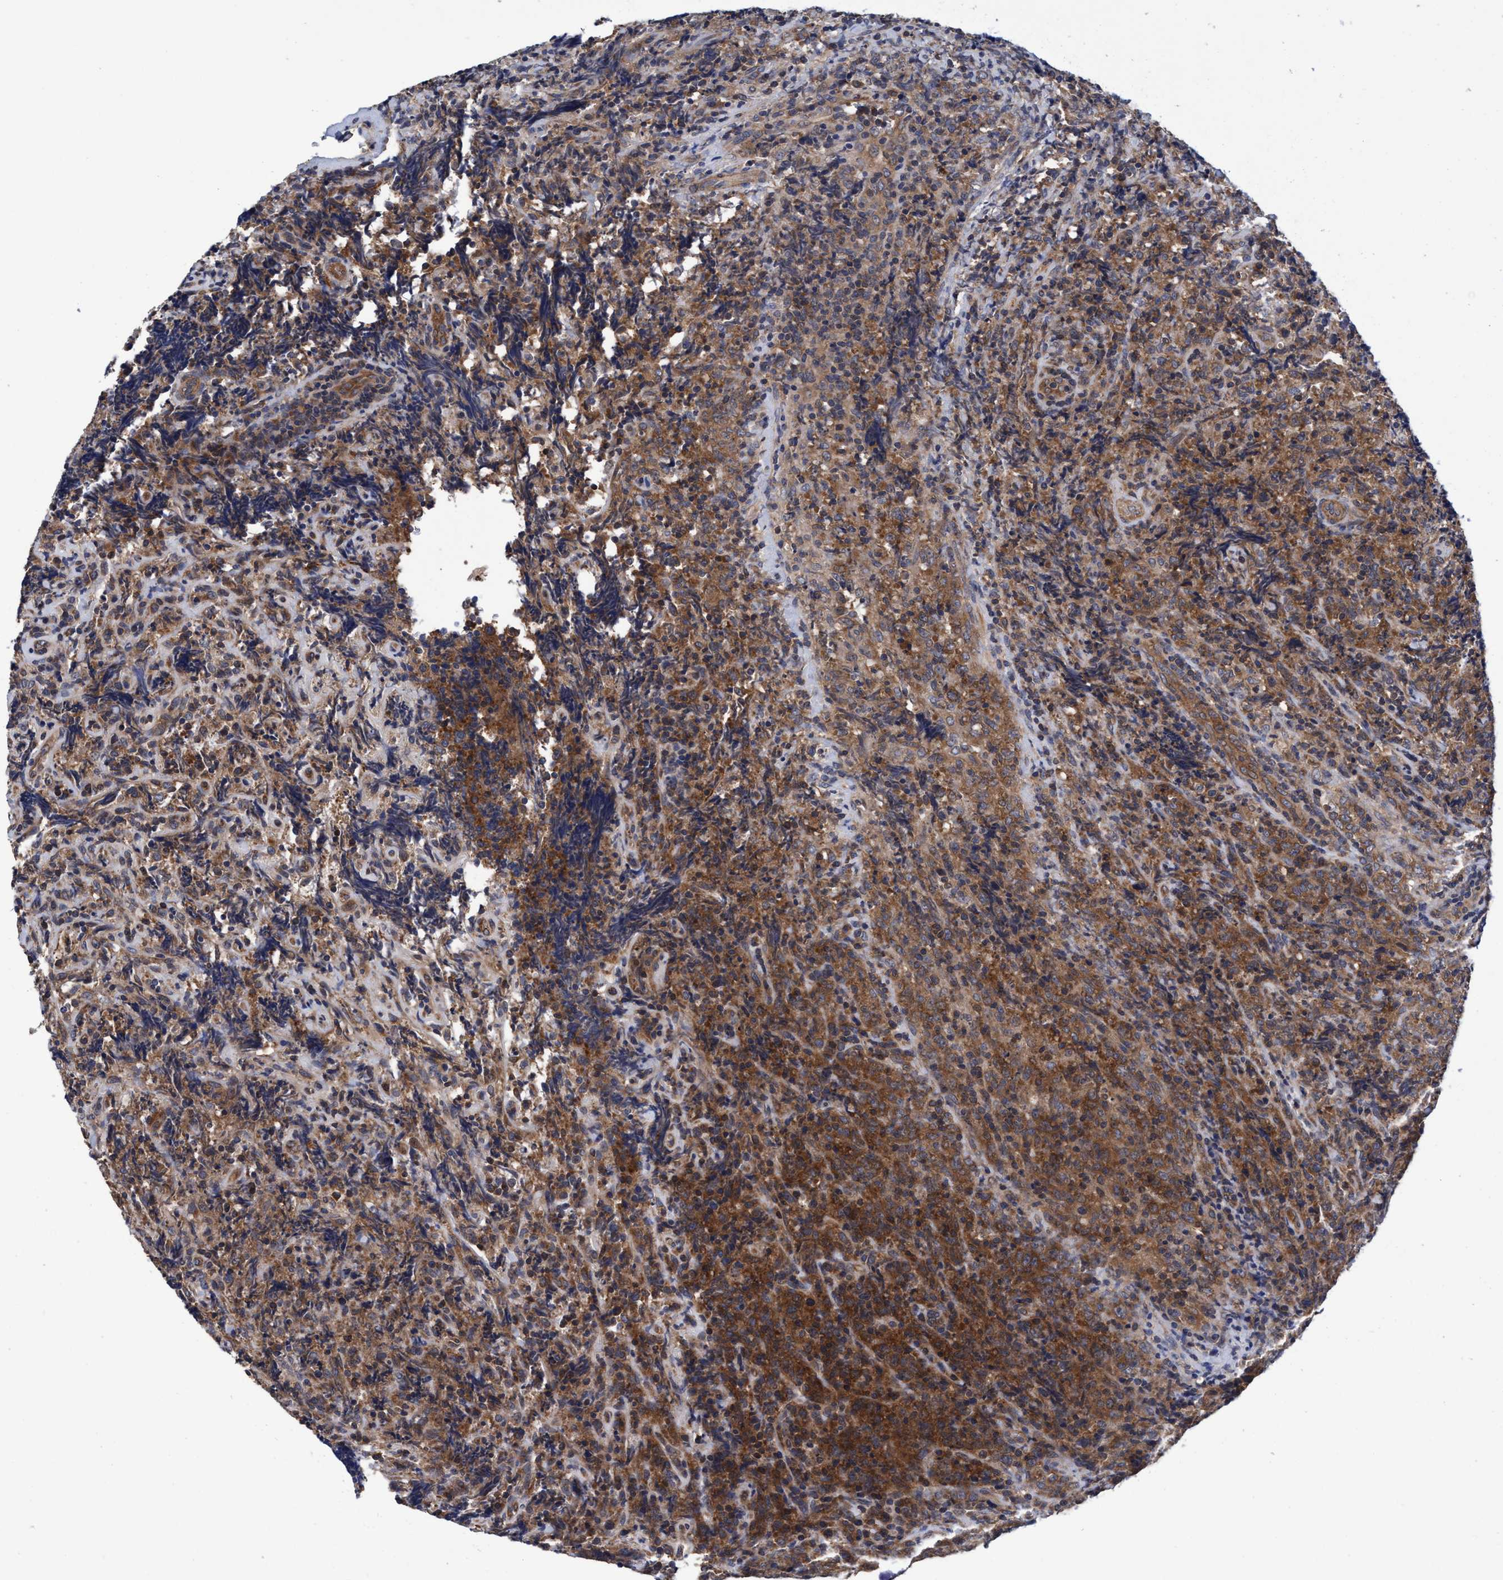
{"staining": {"intensity": "moderate", "quantity": ">75%", "location": "cytoplasmic/membranous"}, "tissue": "lymphoma", "cell_type": "Tumor cells", "image_type": "cancer", "snomed": [{"axis": "morphology", "description": "Malignant lymphoma, non-Hodgkin's type, High grade"}, {"axis": "topography", "description": "Tonsil"}], "caption": "The image demonstrates a brown stain indicating the presence of a protein in the cytoplasmic/membranous of tumor cells in lymphoma. The staining was performed using DAB, with brown indicating positive protein expression. Nuclei are stained blue with hematoxylin.", "gene": "CALCOCO2", "patient": {"sex": "female", "age": 36}}